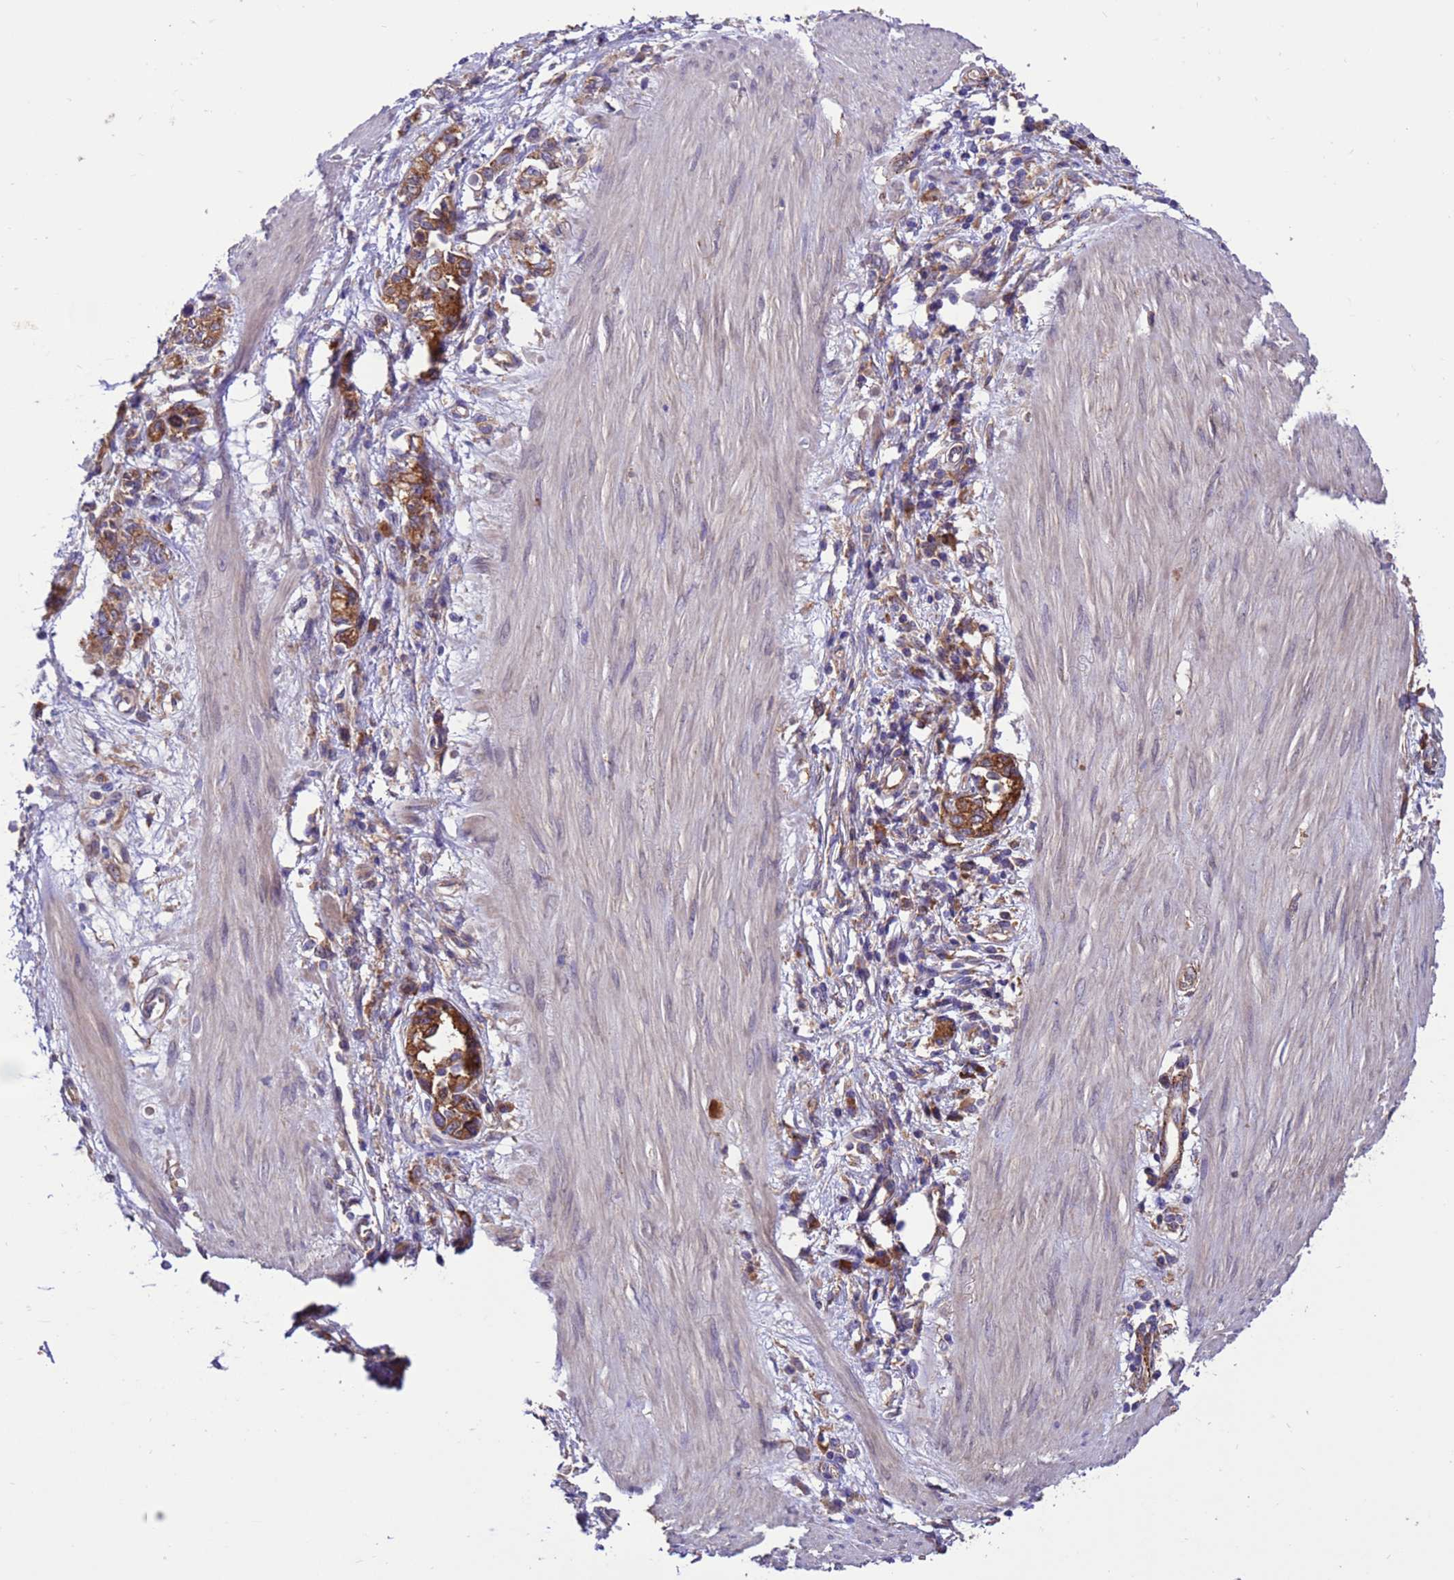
{"staining": {"intensity": "moderate", "quantity": ">75%", "location": "cytoplasmic/membranous"}, "tissue": "stomach cancer", "cell_type": "Tumor cells", "image_type": "cancer", "snomed": [{"axis": "morphology", "description": "Adenocarcinoma, NOS"}, {"axis": "topography", "description": "Stomach"}], "caption": "IHC image of neoplastic tissue: human adenocarcinoma (stomach) stained using immunohistochemistry (IHC) shows medium levels of moderate protein expression localized specifically in the cytoplasmic/membranous of tumor cells, appearing as a cytoplasmic/membranous brown color.", "gene": "ARHGAP12", "patient": {"sex": "female", "age": 76}}